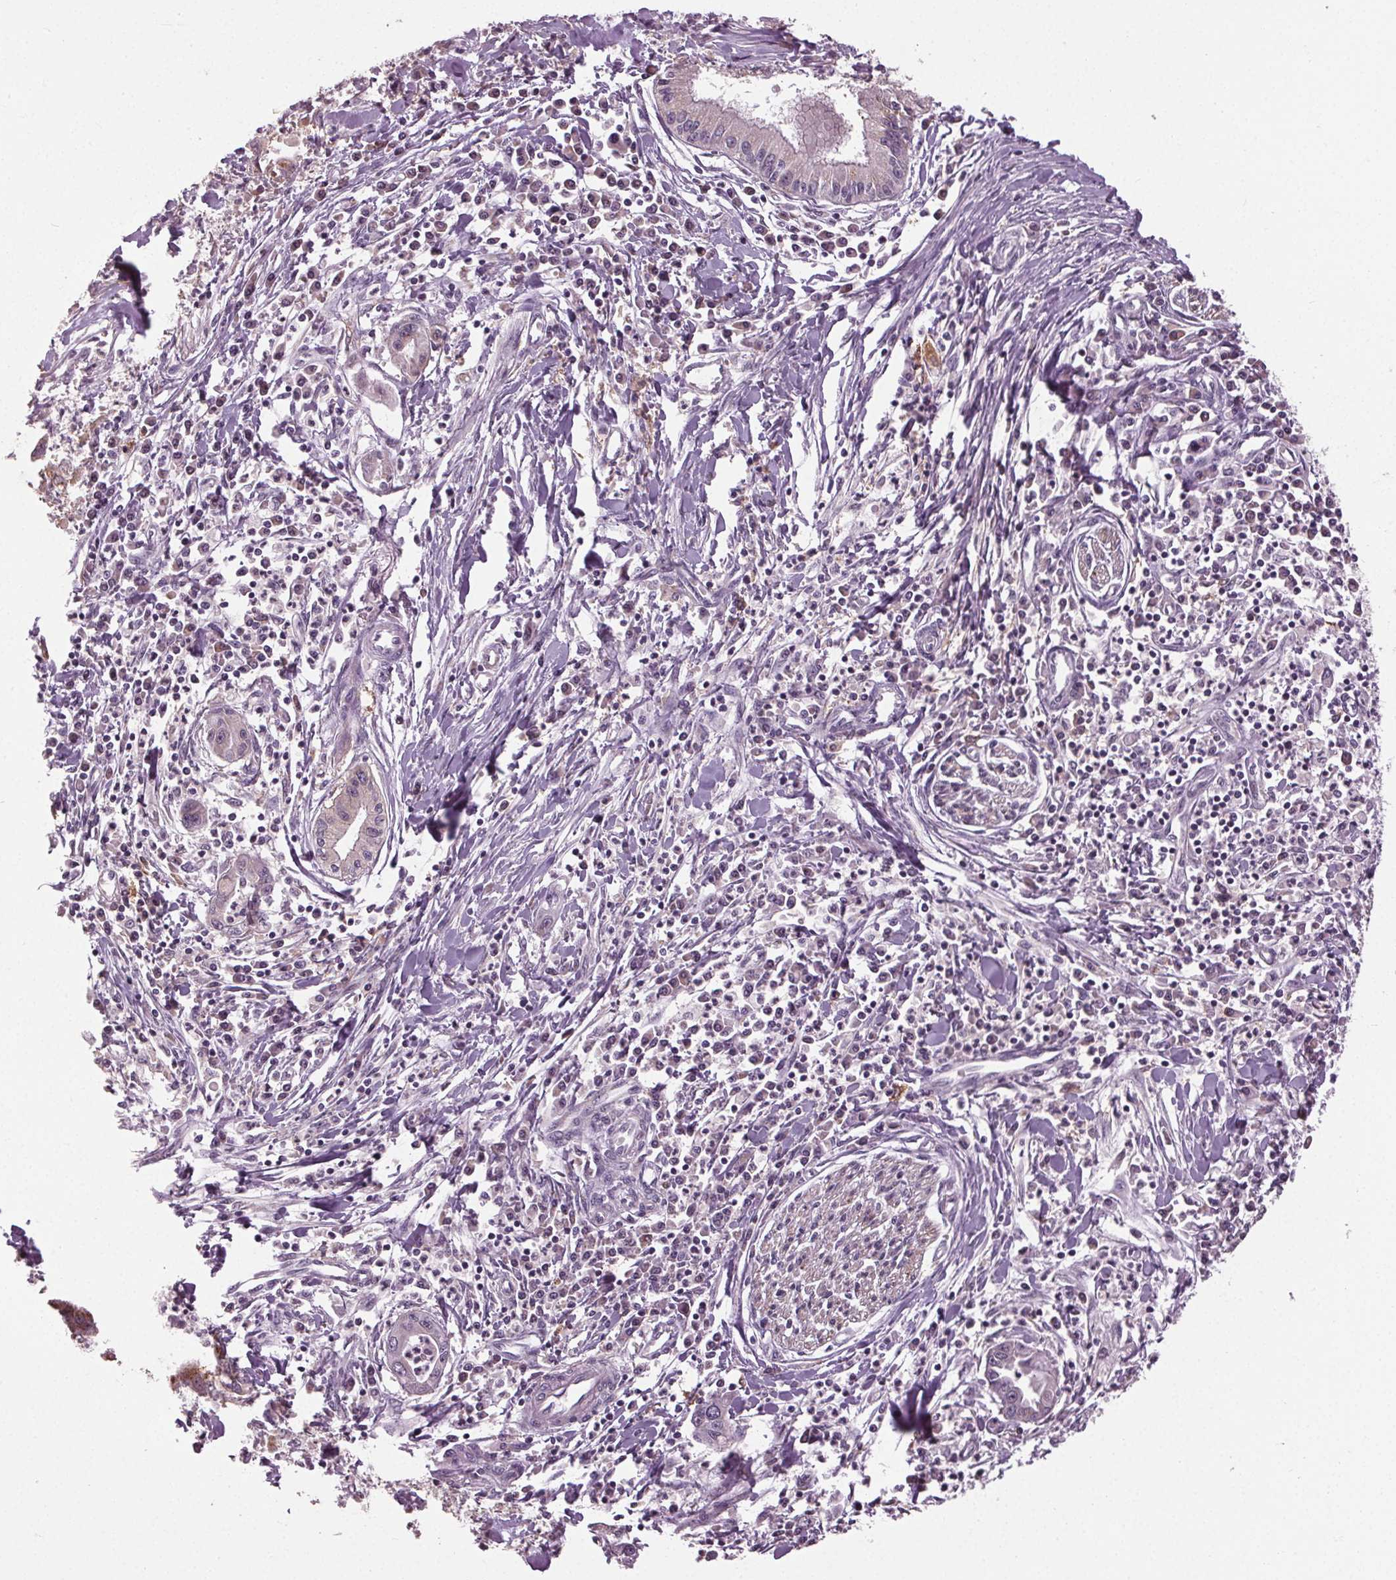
{"staining": {"intensity": "negative", "quantity": "none", "location": "none"}, "tissue": "pancreatic cancer", "cell_type": "Tumor cells", "image_type": "cancer", "snomed": [{"axis": "morphology", "description": "Adenocarcinoma, NOS"}, {"axis": "topography", "description": "Pancreas"}], "caption": "Adenocarcinoma (pancreatic) stained for a protein using immunohistochemistry (IHC) displays no staining tumor cells.", "gene": "BSDC1", "patient": {"sex": "male", "age": 72}}